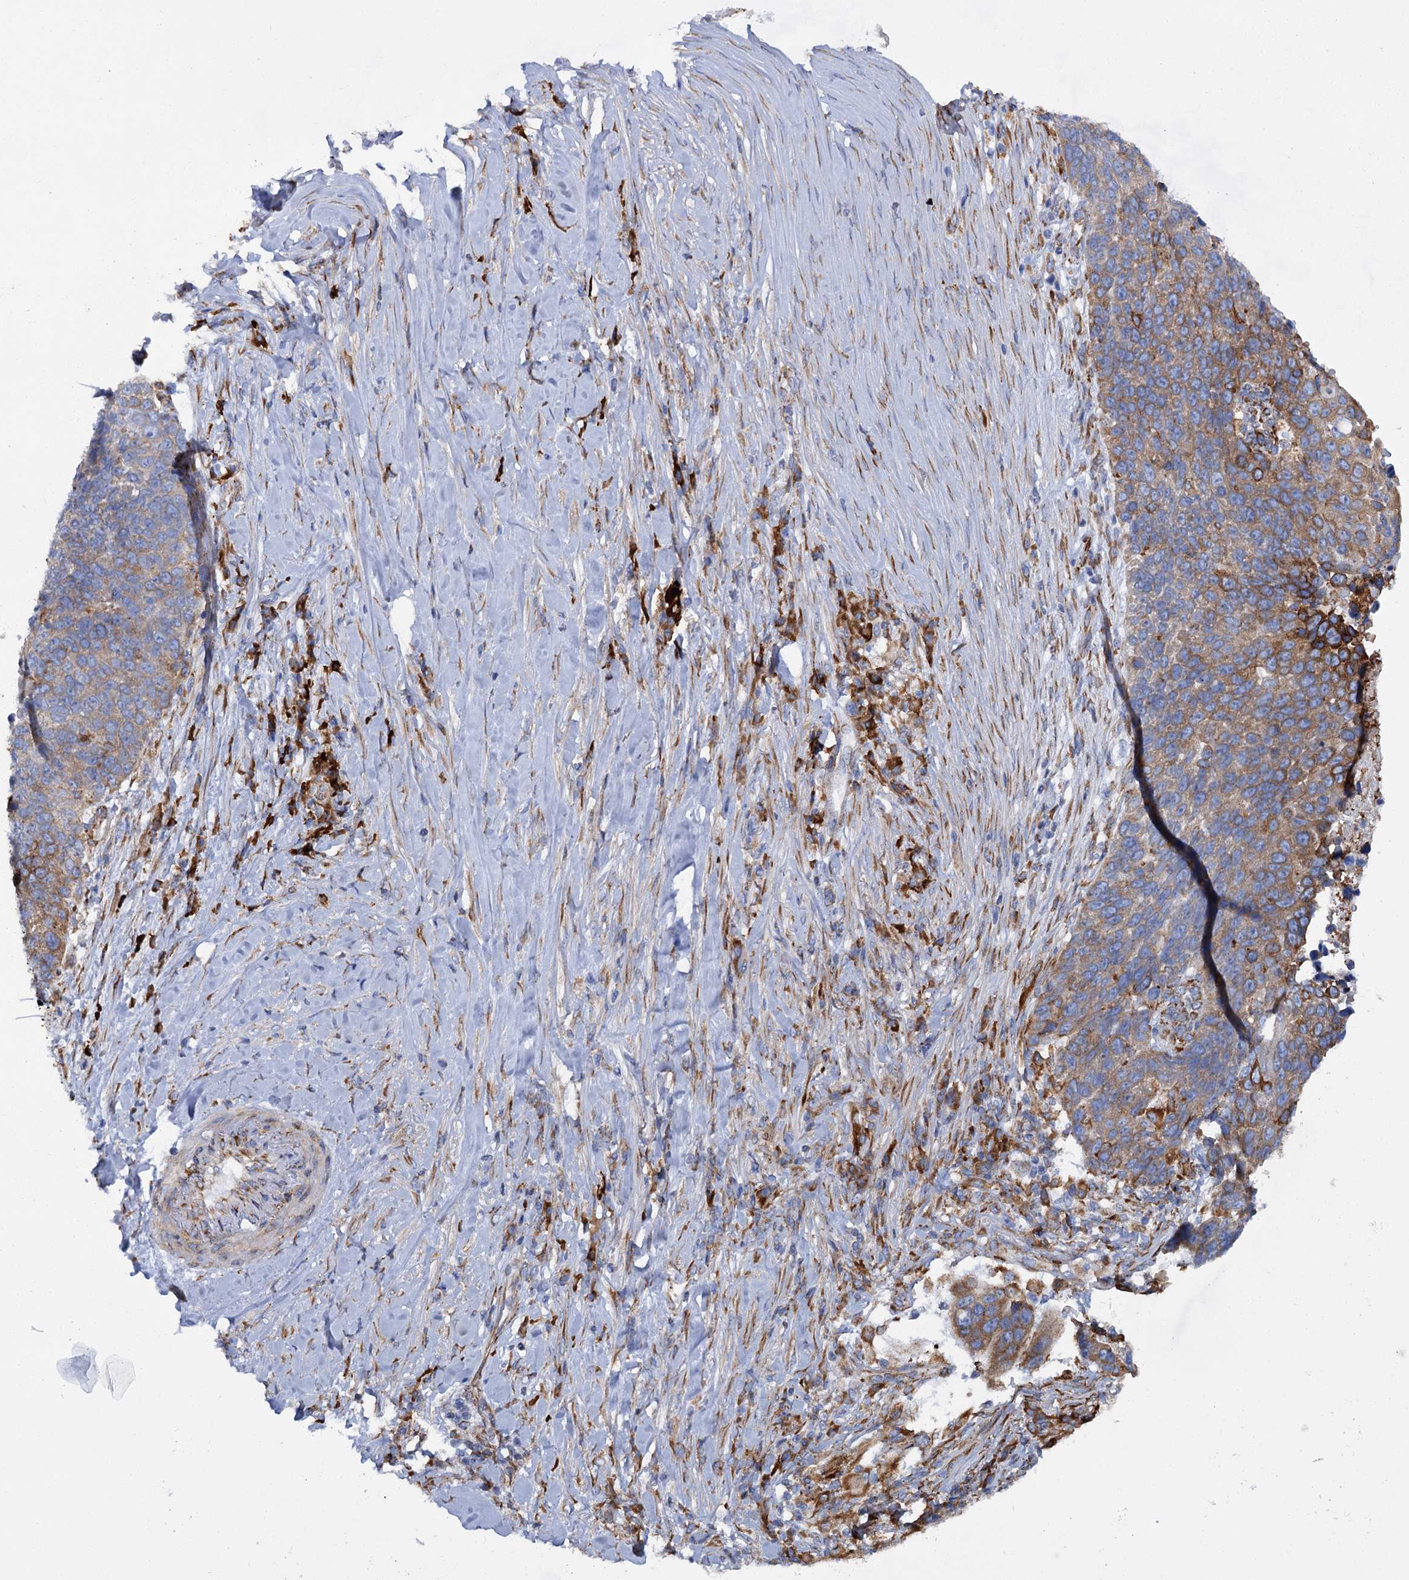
{"staining": {"intensity": "moderate", "quantity": ">75%", "location": "cytoplasmic/membranous"}, "tissue": "lung cancer", "cell_type": "Tumor cells", "image_type": "cancer", "snomed": [{"axis": "morphology", "description": "Normal tissue, NOS"}, {"axis": "morphology", "description": "Squamous cell carcinoma, NOS"}, {"axis": "topography", "description": "Lymph node"}, {"axis": "topography", "description": "Lung"}], "caption": "An immunohistochemistry photomicrograph of tumor tissue is shown. Protein staining in brown shows moderate cytoplasmic/membranous positivity in squamous cell carcinoma (lung) within tumor cells.", "gene": "SHE", "patient": {"sex": "male", "age": 66}}